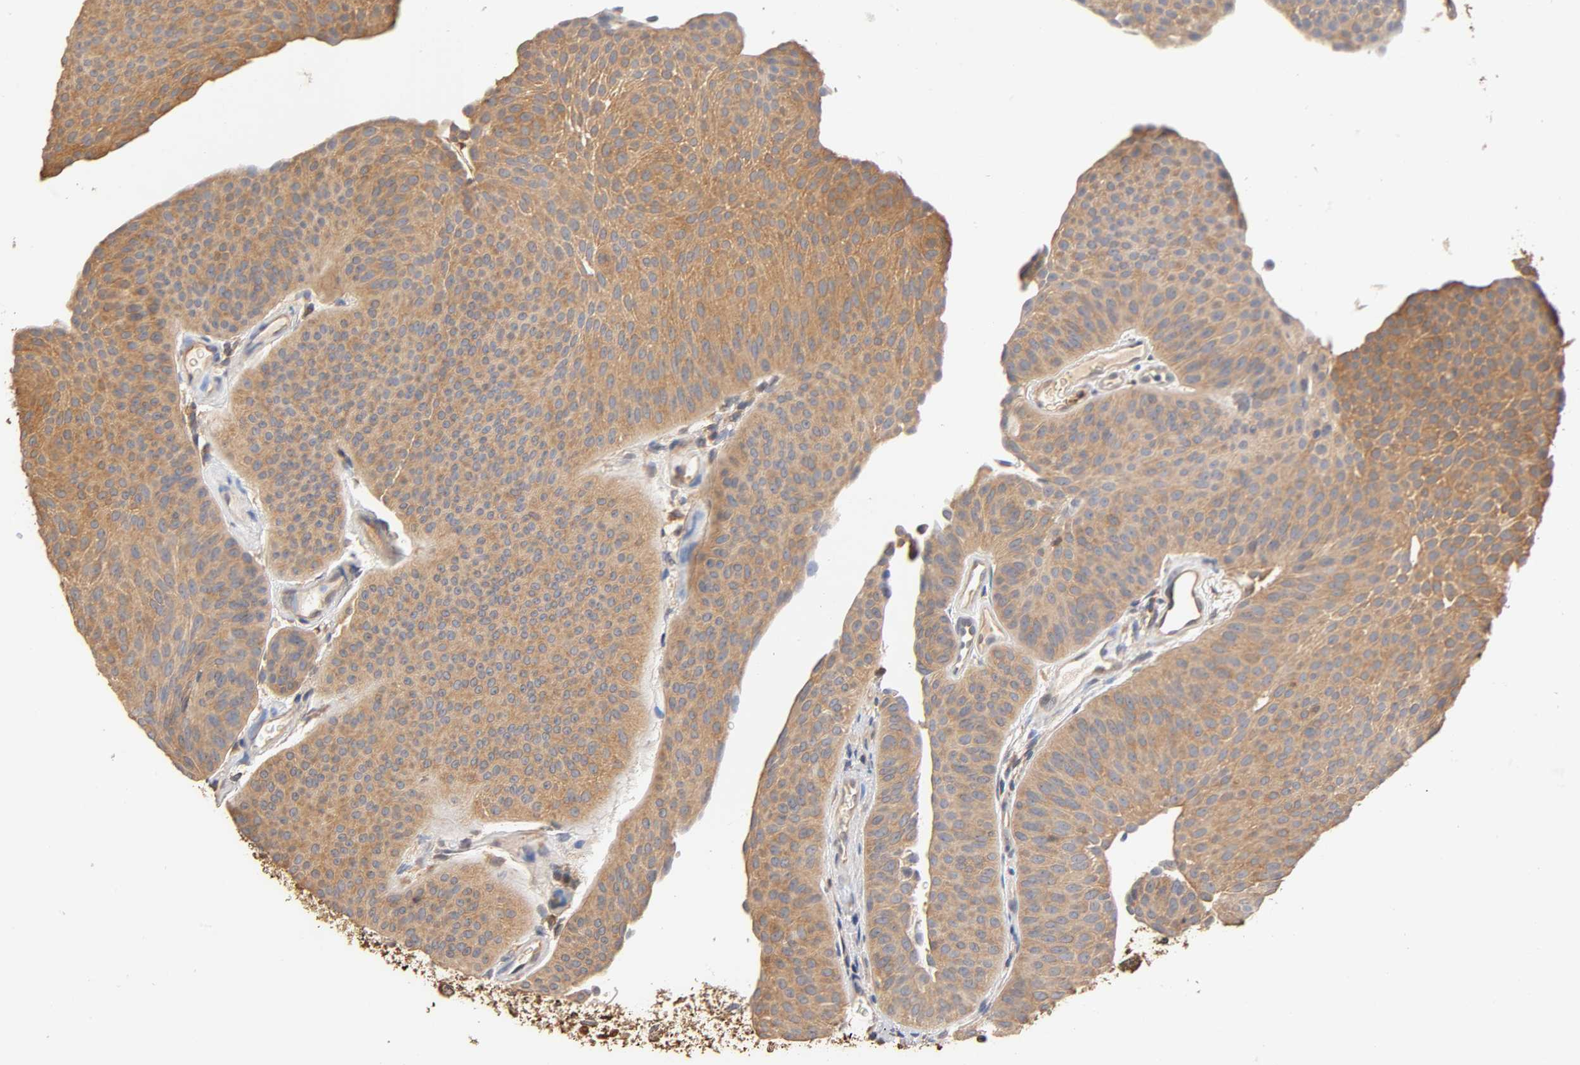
{"staining": {"intensity": "moderate", "quantity": ">75%", "location": "cytoplasmic/membranous"}, "tissue": "urothelial cancer", "cell_type": "Tumor cells", "image_type": "cancer", "snomed": [{"axis": "morphology", "description": "Urothelial carcinoma, Low grade"}, {"axis": "topography", "description": "Urinary bladder"}], "caption": "Urothelial cancer tissue reveals moderate cytoplasmic/membranous positivity in about >75% of tumor cells, visualized by immunohistochemistry.", "gene": "ALDOA", "patient": {"sex": "female", "age": 60}}